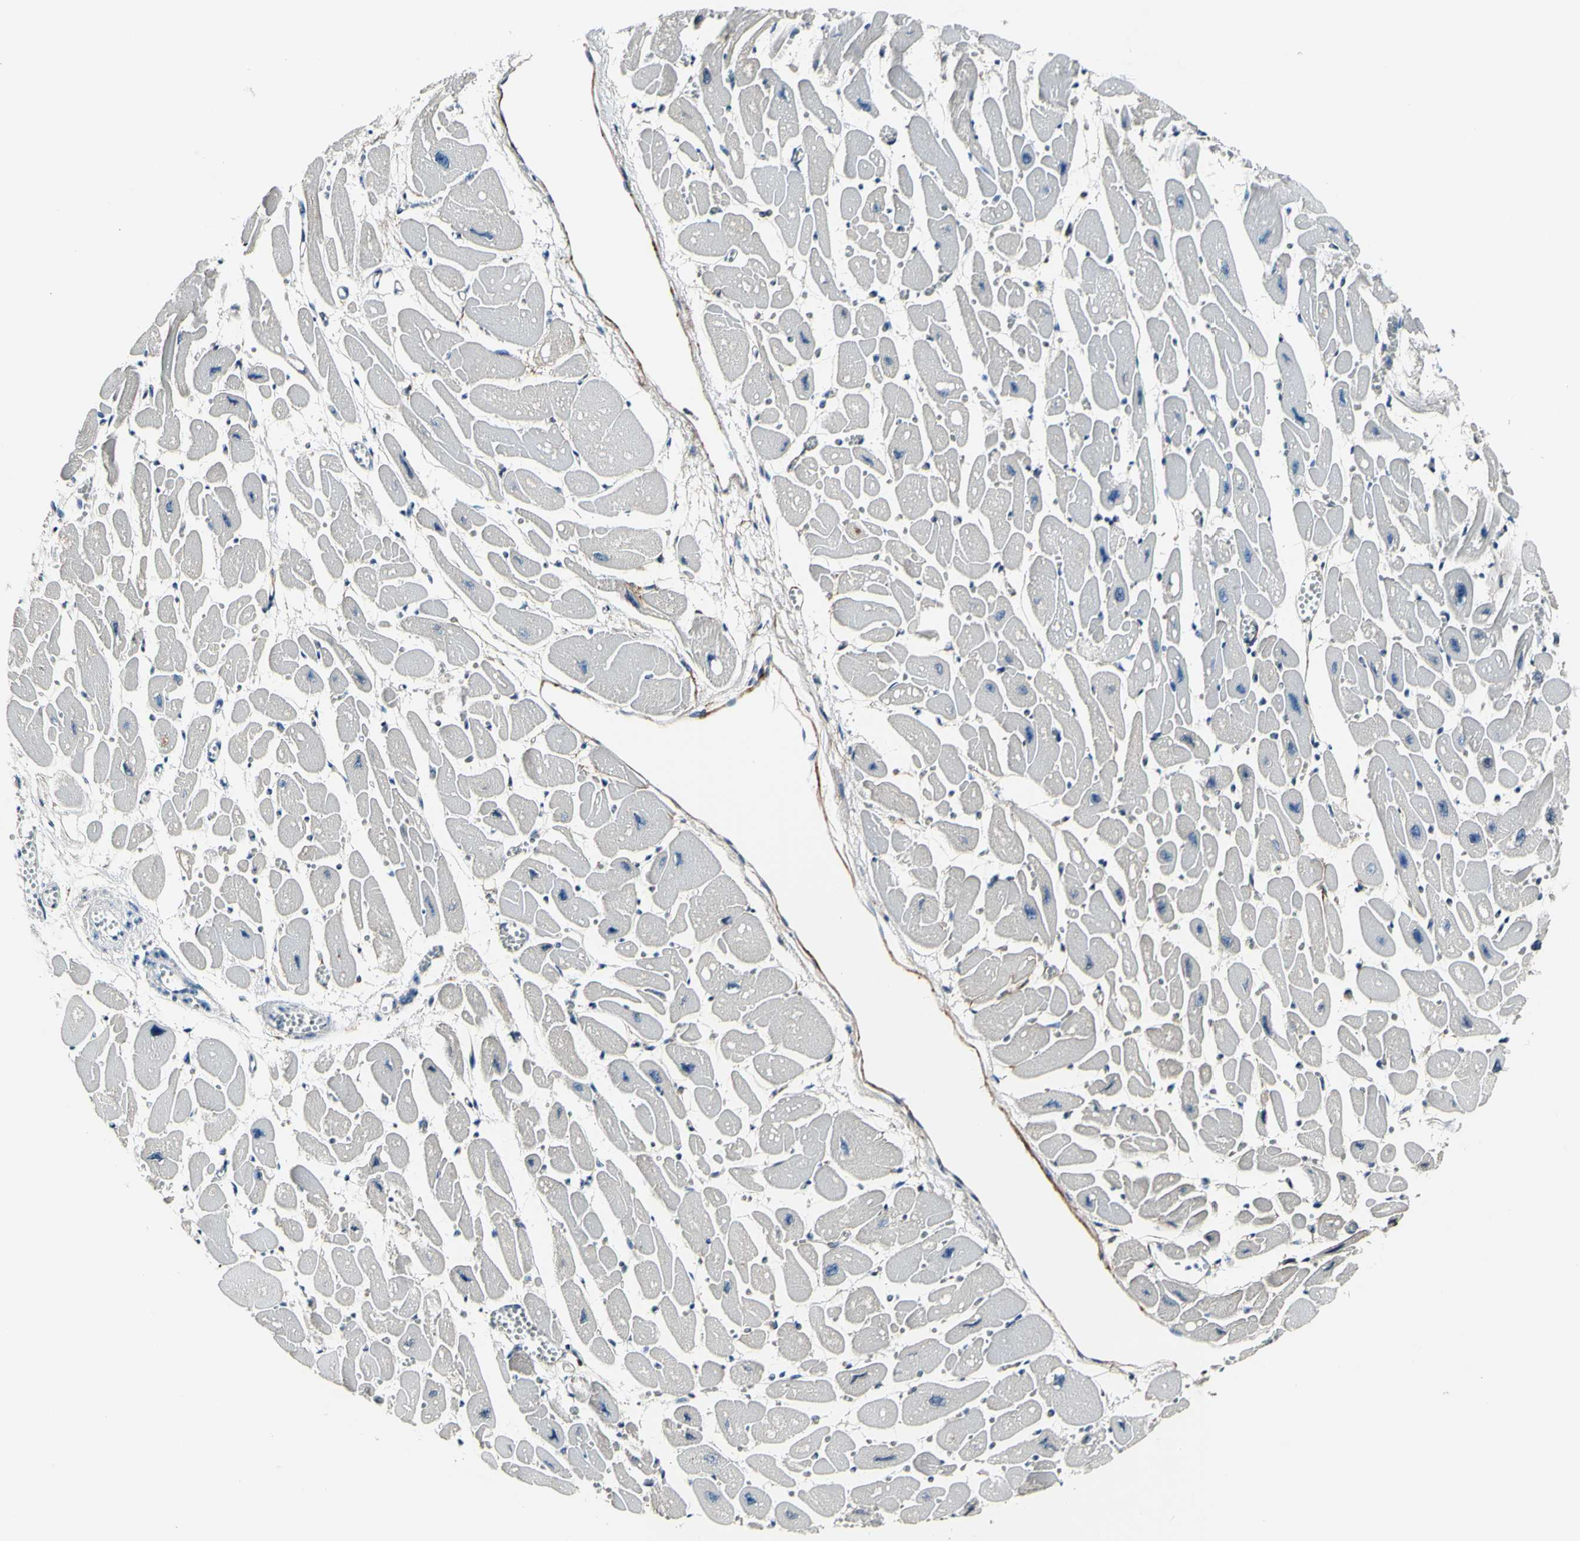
{"staining": {"intensity": "negative", "quantity": "none", "location": "none"}, "tissue": "heart muscle", "cell_type": "Cardiomyocytes", "image_type": "normal", "snomed": [{"axis": "morphology", "description": "Normal tissue, NOS"}, {"axis": "topography", "description": "Heart"}], "caption": "Heart muscle was stained to show a protein in brown. There is no significant expression in cardiomyocytes. (Stains: DAB (3,3'-diaminobenzidine) immunohistochemistry (IHC) with hematoxylin counter stain, Microscopy: brightfield microscopy at high magnification).", "gene": "COL6A3", "patient": {"sex": "female", "age": 54}}